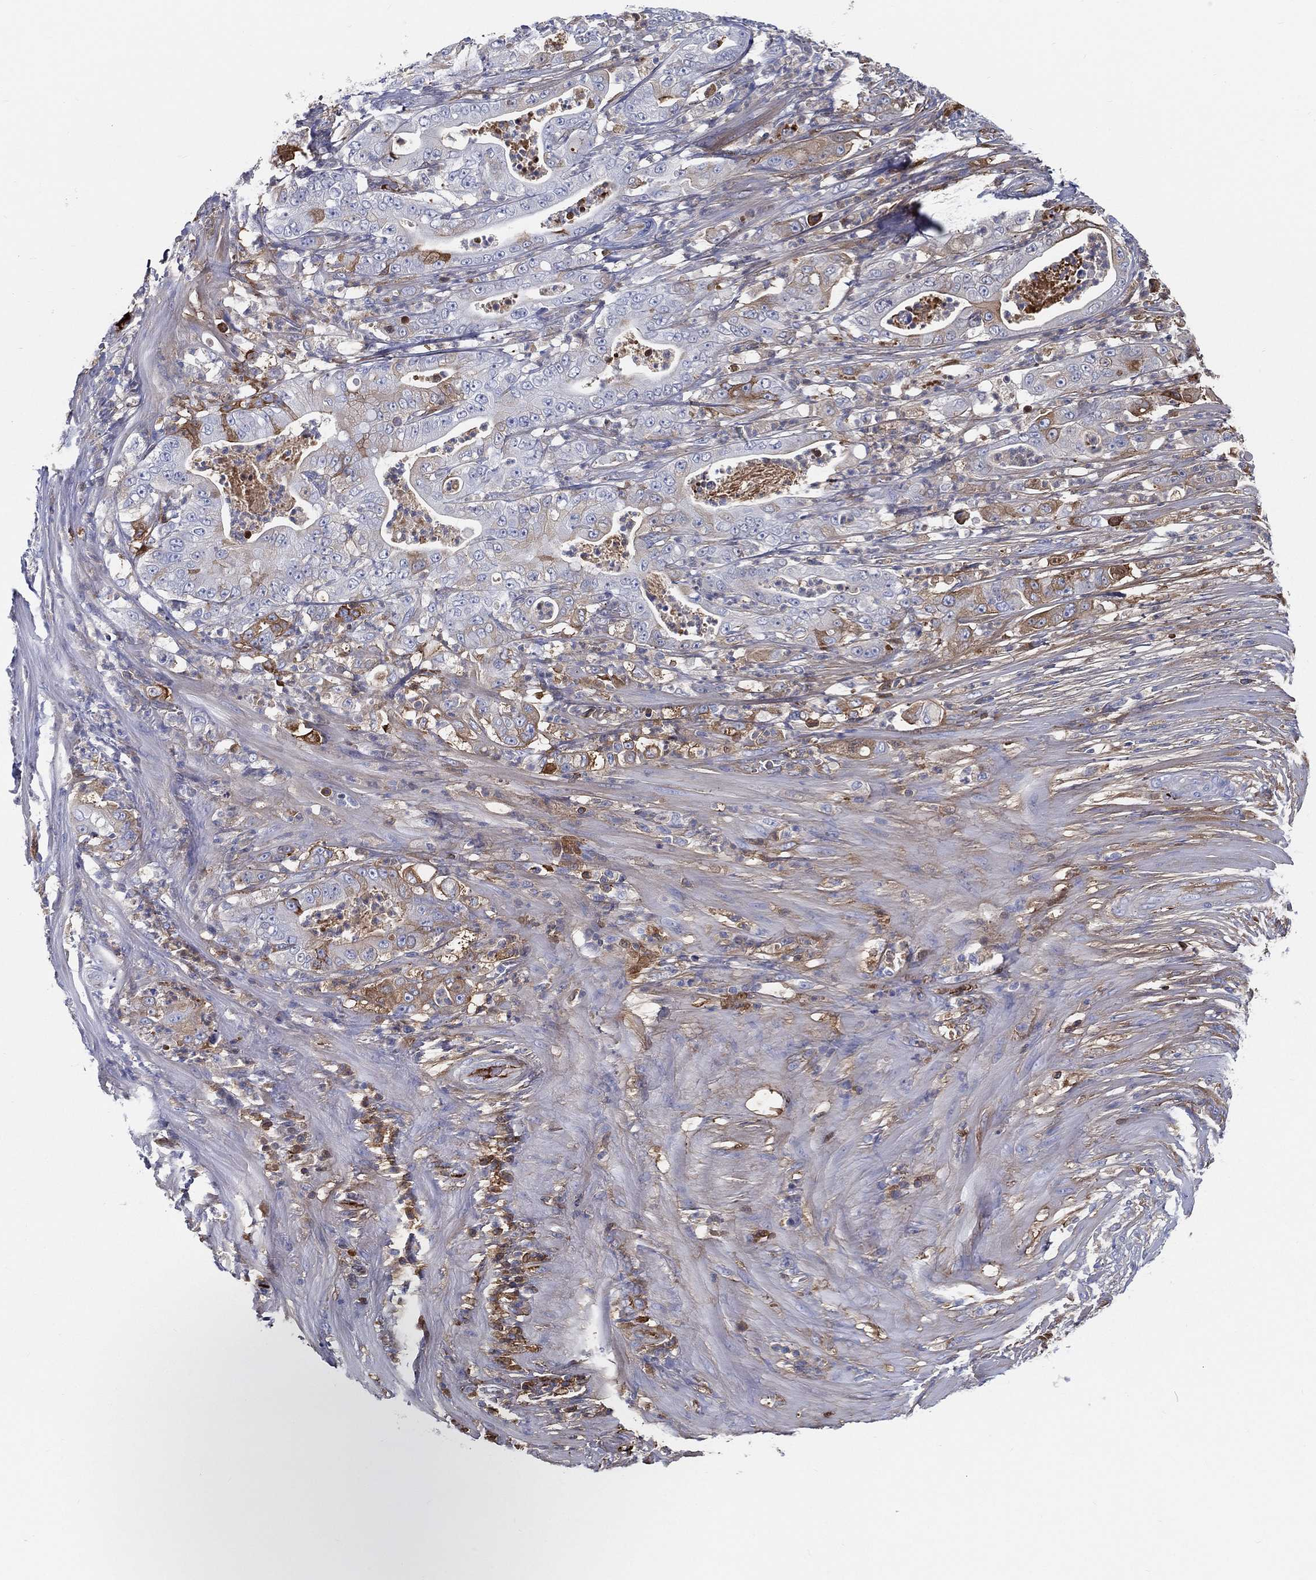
{"staining": {"intensity": "moderate", "quantity": "<25%", "location": "cytoplasmic/membranous"}, "tissue": "pancreatic cancer", "cell_type": "Tumor cells", "image_type": "cancer", "snomed": [{"axis": "morphology", "description": "Adenocarcinoma, NOS"}, {"axis": "topography", "description": "Pancreas"}], "caption": "High-power microscopy captured an immunohistochemistry image of pancreatic cancer (adenocarcinoma), revealing moderate cytoplasmic/membranous positivity in about <25% of tumor cells.", "gene": "IFNB1", "patient": {"sex": "male", "age": 71}}